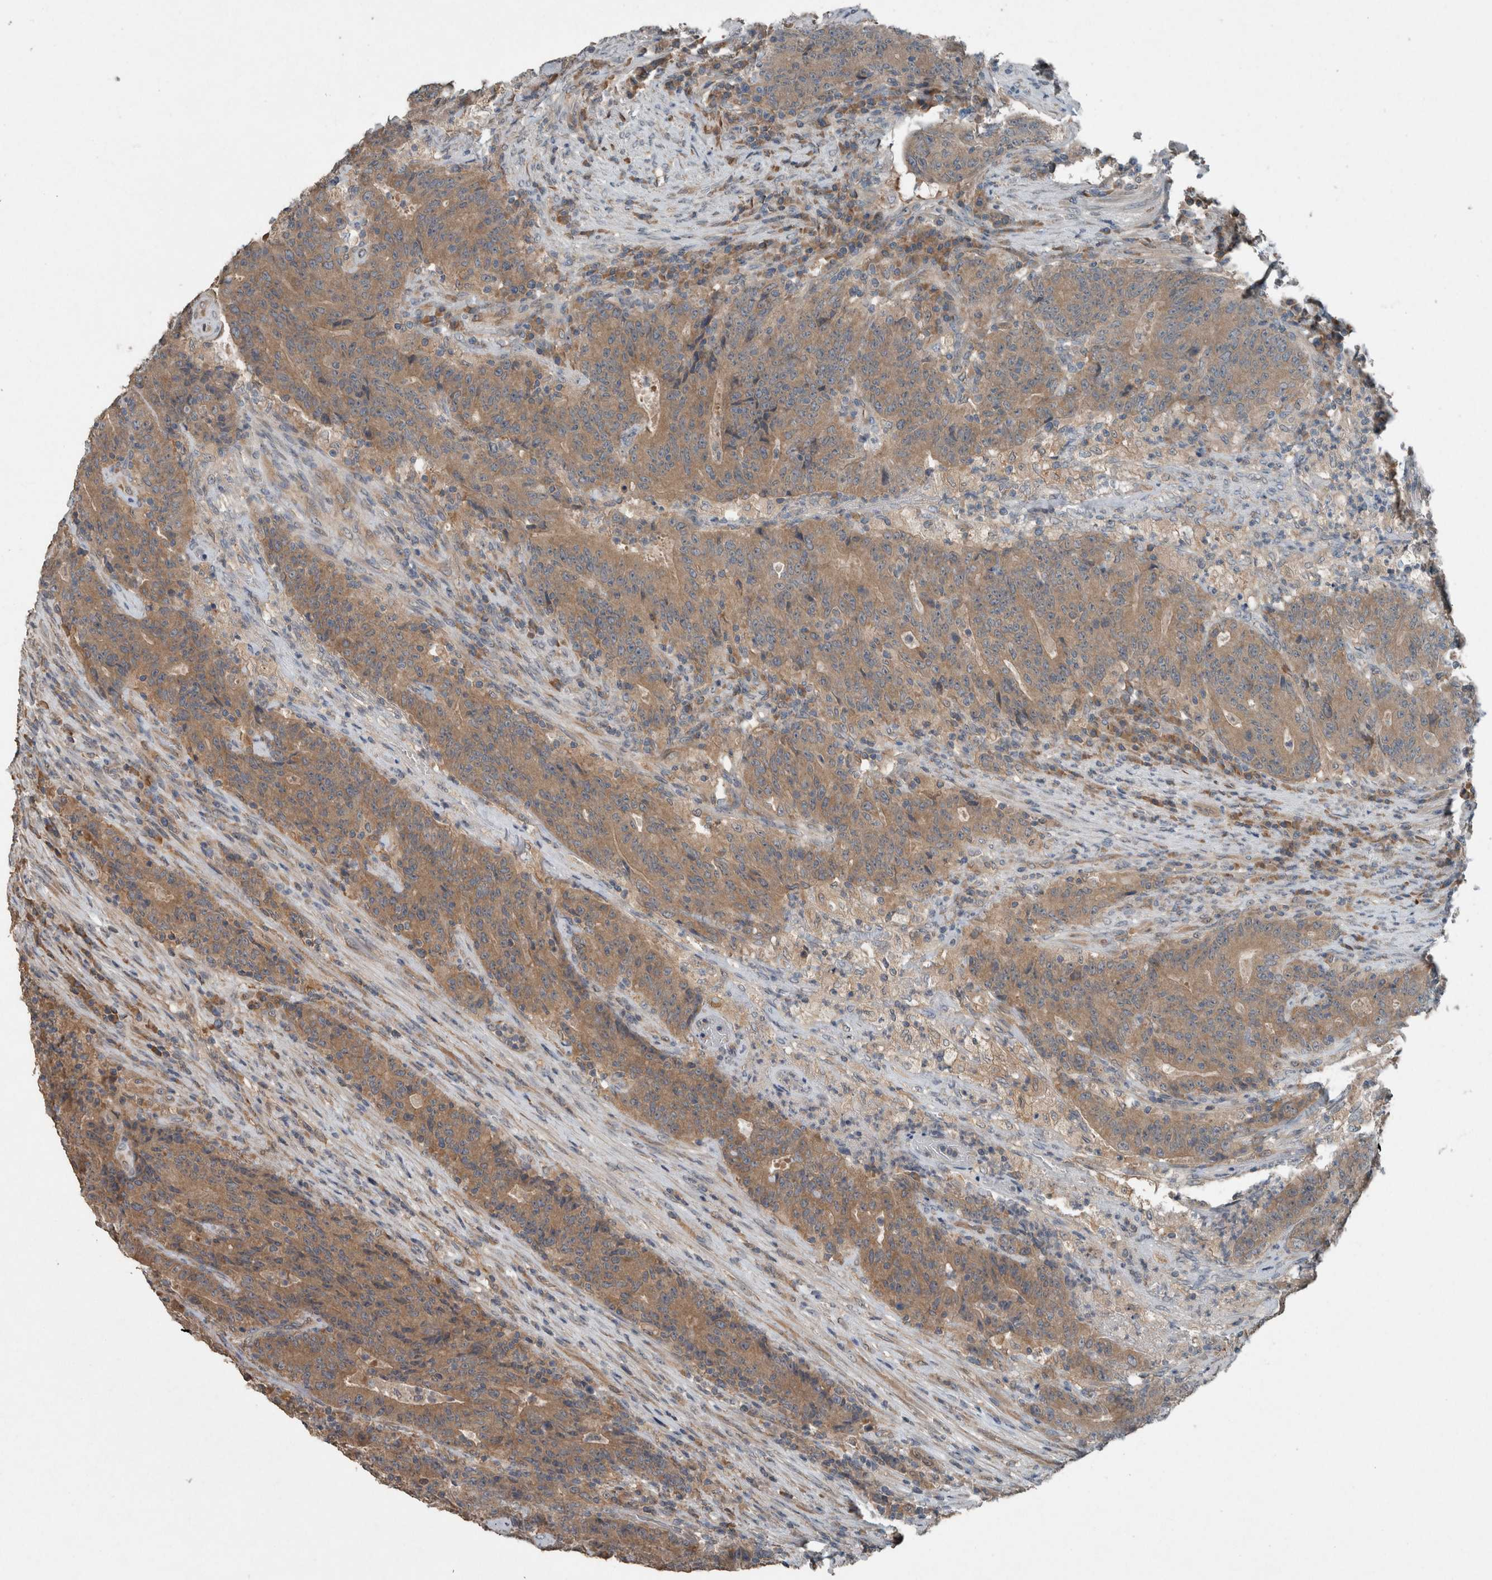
{"staining": {"intensity": "moderate", "quantity": ">75%", "location": "cytoplasmic/membranous"}, "tissue": "colorectal cancer", "cell_type": "Tumor cells", "image_type": "cancer", "snomed": [{"axis": "morphology", "description": "Normal tissue, NOS"}, {"axis": "morphology", "description": "Adenocarcinoma, NOS"}, {"axis": "topography", "description": "Colon"}], "caption": "About >75% of tumor cells in human colorectal adenocarcinoma reveal moderate cytoplasmic/membranous protein expression as visualized by brown immunohistochemical staining.", "gene": "KNTC1", "patient": {"sex": "female", "age": 75}}